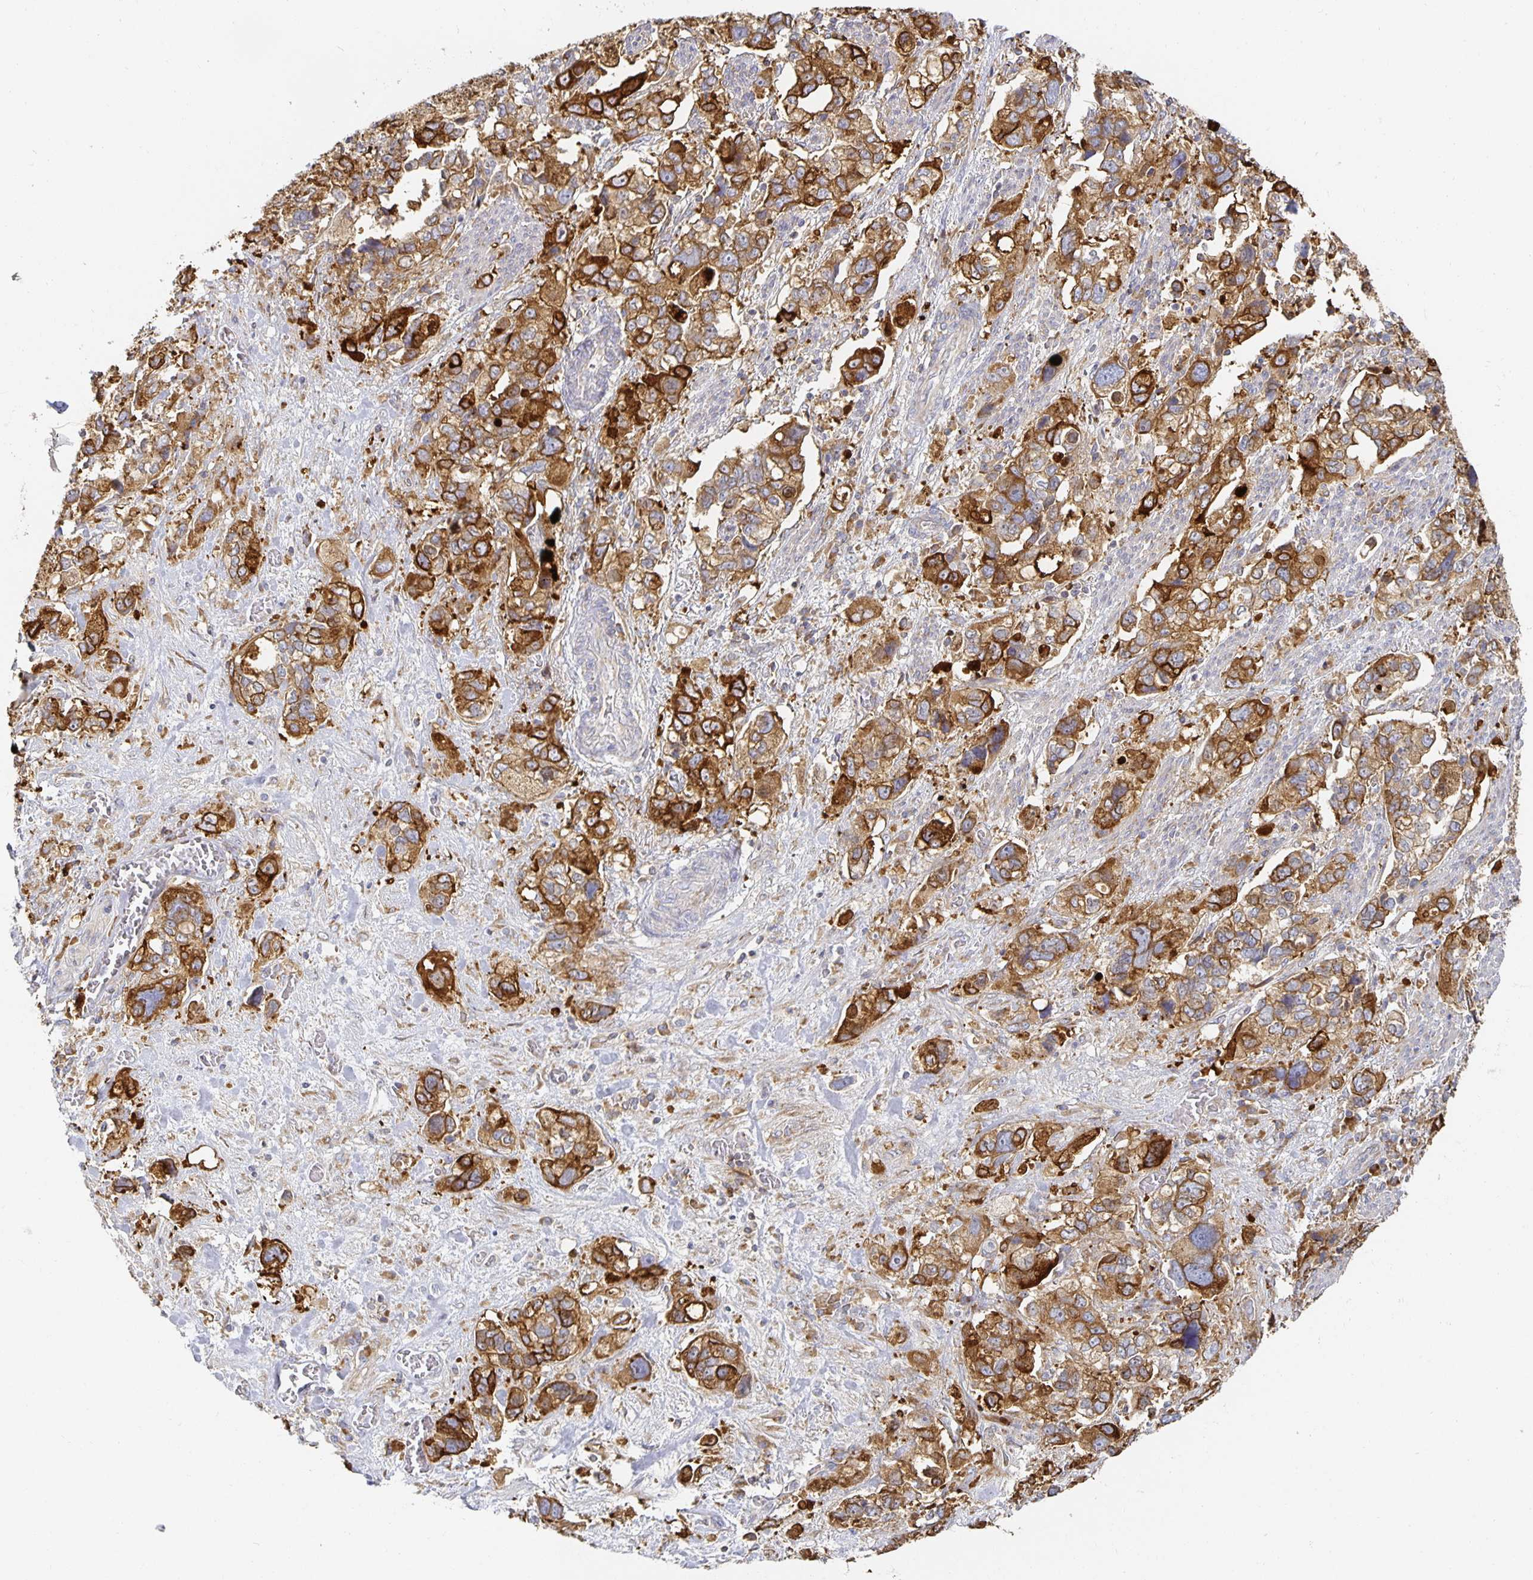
{"staining": {"intensity": "moderate", "quantity": ">75%", "location": "cytoplasmic/membranous"}, "tissue": "stomach cancer", "cell_type": "Tumor cells", "image_type": "cancer", "snomed": [{"axis": "morphology", "description": "Adenocarcinoma, NOS"}, {"axis": "topography", "description": "Stomach, upper"}], "caption": "Stomach adenocarcinoma stained with immunohistochemistry (IHC) displays moderate cytoplasmic/membranous staining in about >75% of tumor cells. (DAB (3,3'-diaminobenzidine) = brown stain, brightfield microscopy at high magnification).", "gene": "NOMO1", "patient": {"sex": "female", "age": 81}}